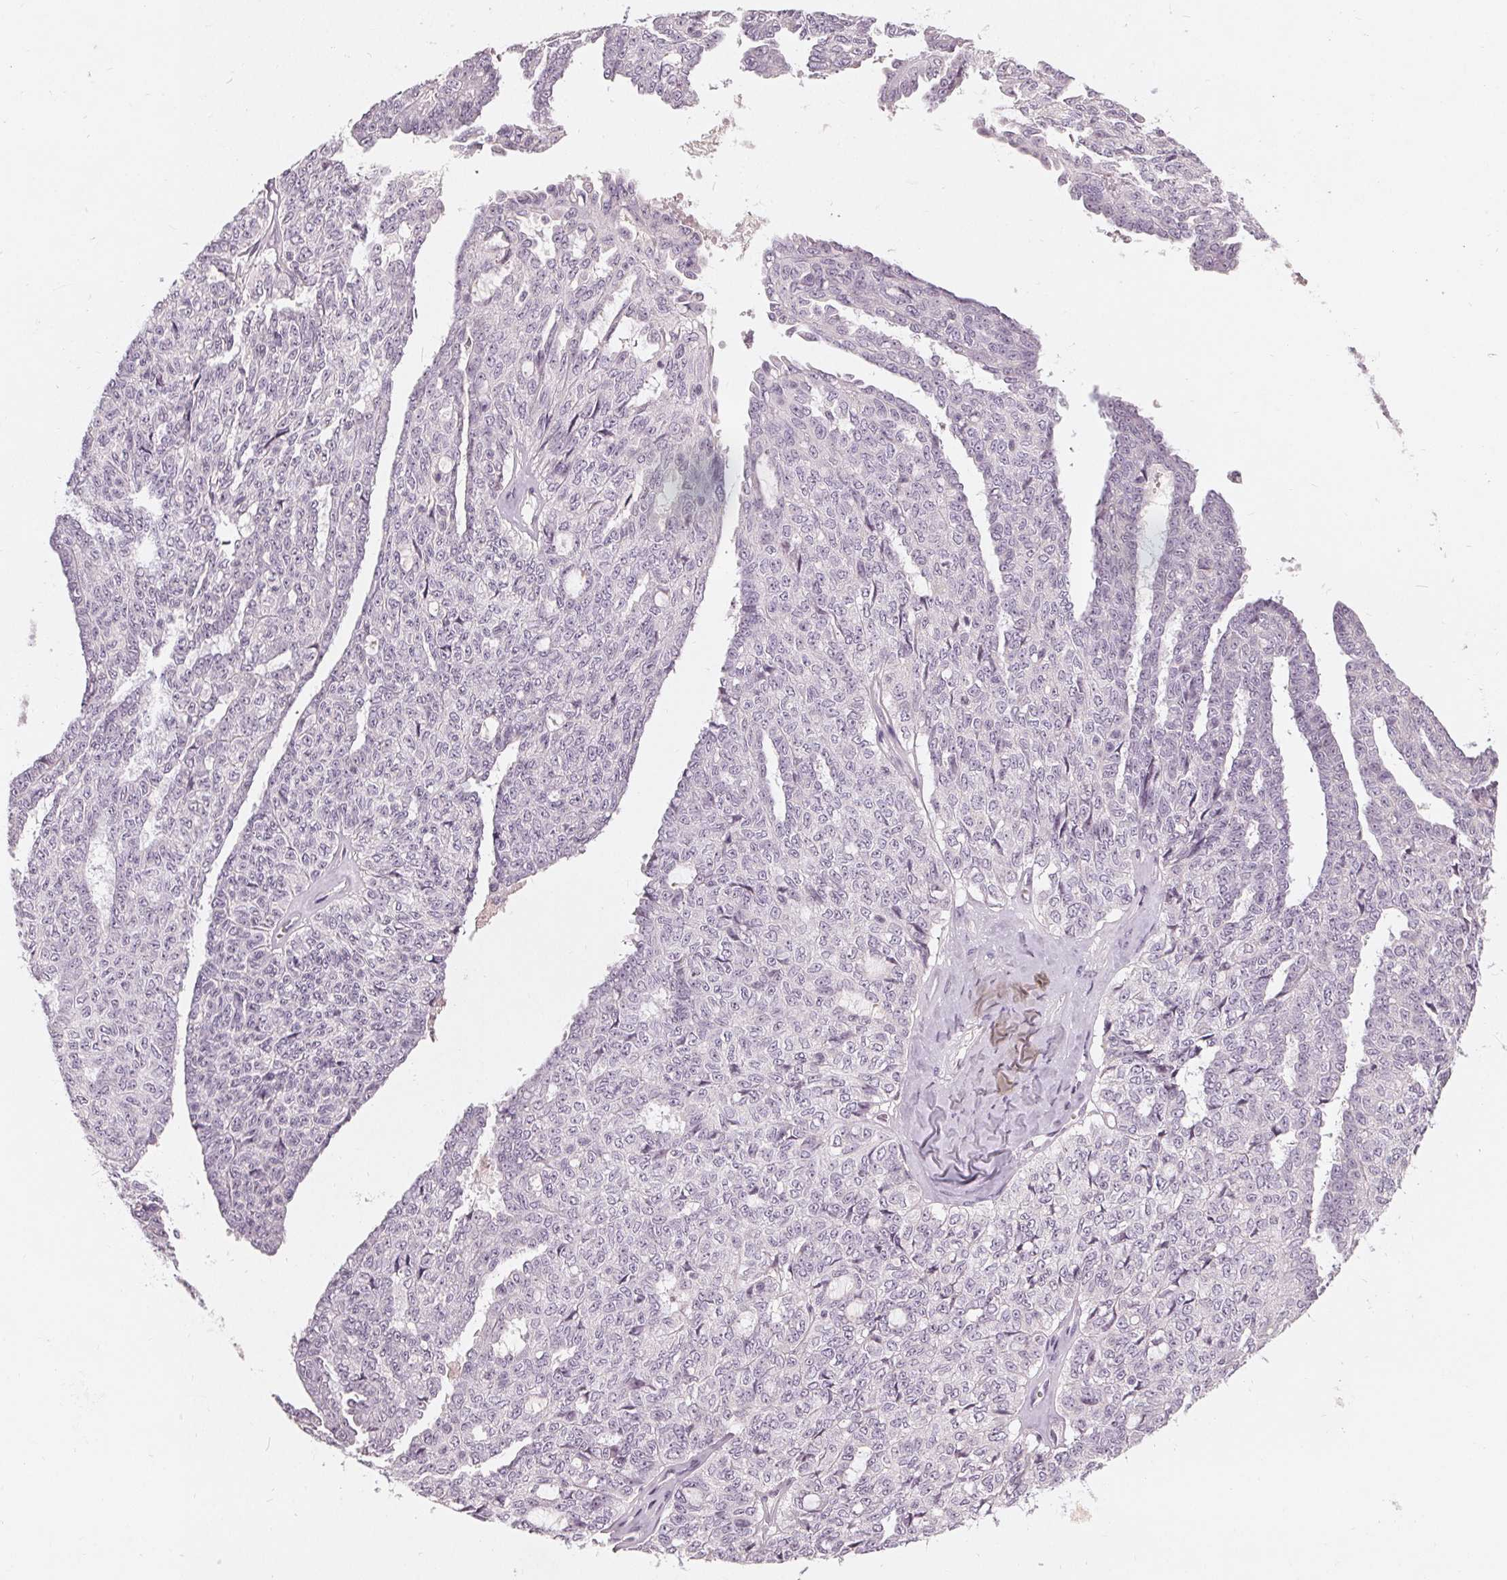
{"staining": {"intensity": "negative", "quantity": "none", "location": "none"}, "tissue": "ovarian cancer", "cell_type": "Tumor cells", "image_type": "cancer", "snomed": [{"axis": "morphology", "description": "Cystadenocarcinoma, serous, NOS"}, {"axis": "topography", "description": "Ovary"}], "caption": "IHC histopathology image of neoplastic tissue: ovarian serous cystadenocarcinoma stained with DAB shows no significant protein staining in tumor cells.", "gene": "TRIM60", "patient": {"sex": "female", "age": 71}}